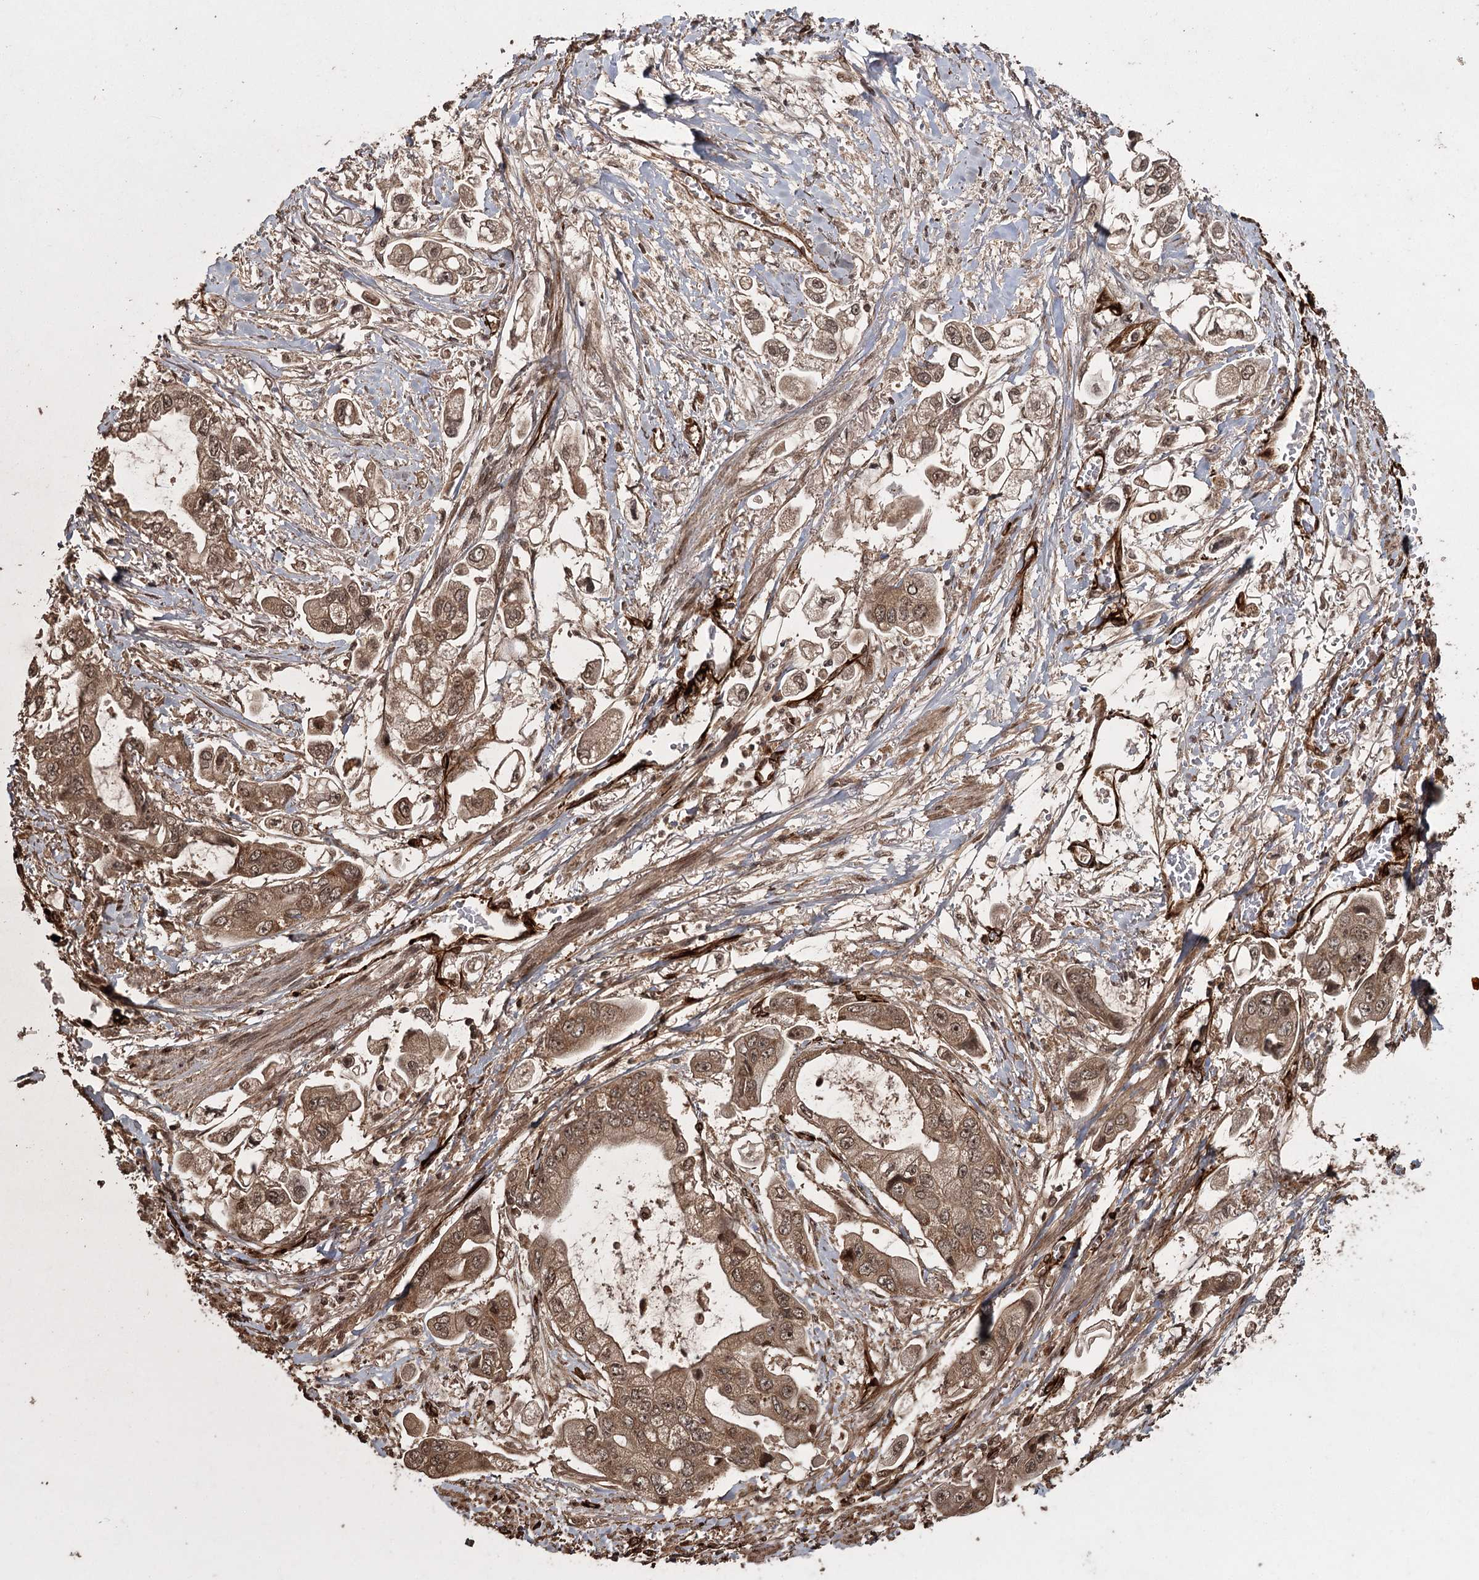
{"staining": {"intensity": "moderate", "quantity": ">75%", "location": "cytoplasmic/membranous,nuclear"}, "tissue": "stomach cancer", "cell_type": "Tumor cells", "image_type": "cancer", "snomed": [{"axis": "morphology", "description": "Adenocarcinoma, NOS"}, {"axis": "topography", "description": "Stomach"}], "caption": "This is a photomicrograph of immunohistochemistry staining of stomach cancer, which shows moderate staining in the cytoplasmic/membranous and nuclear of tumor cells.", "gene": "RPAP3", "patient": {"sex": "male", "age": 62}}